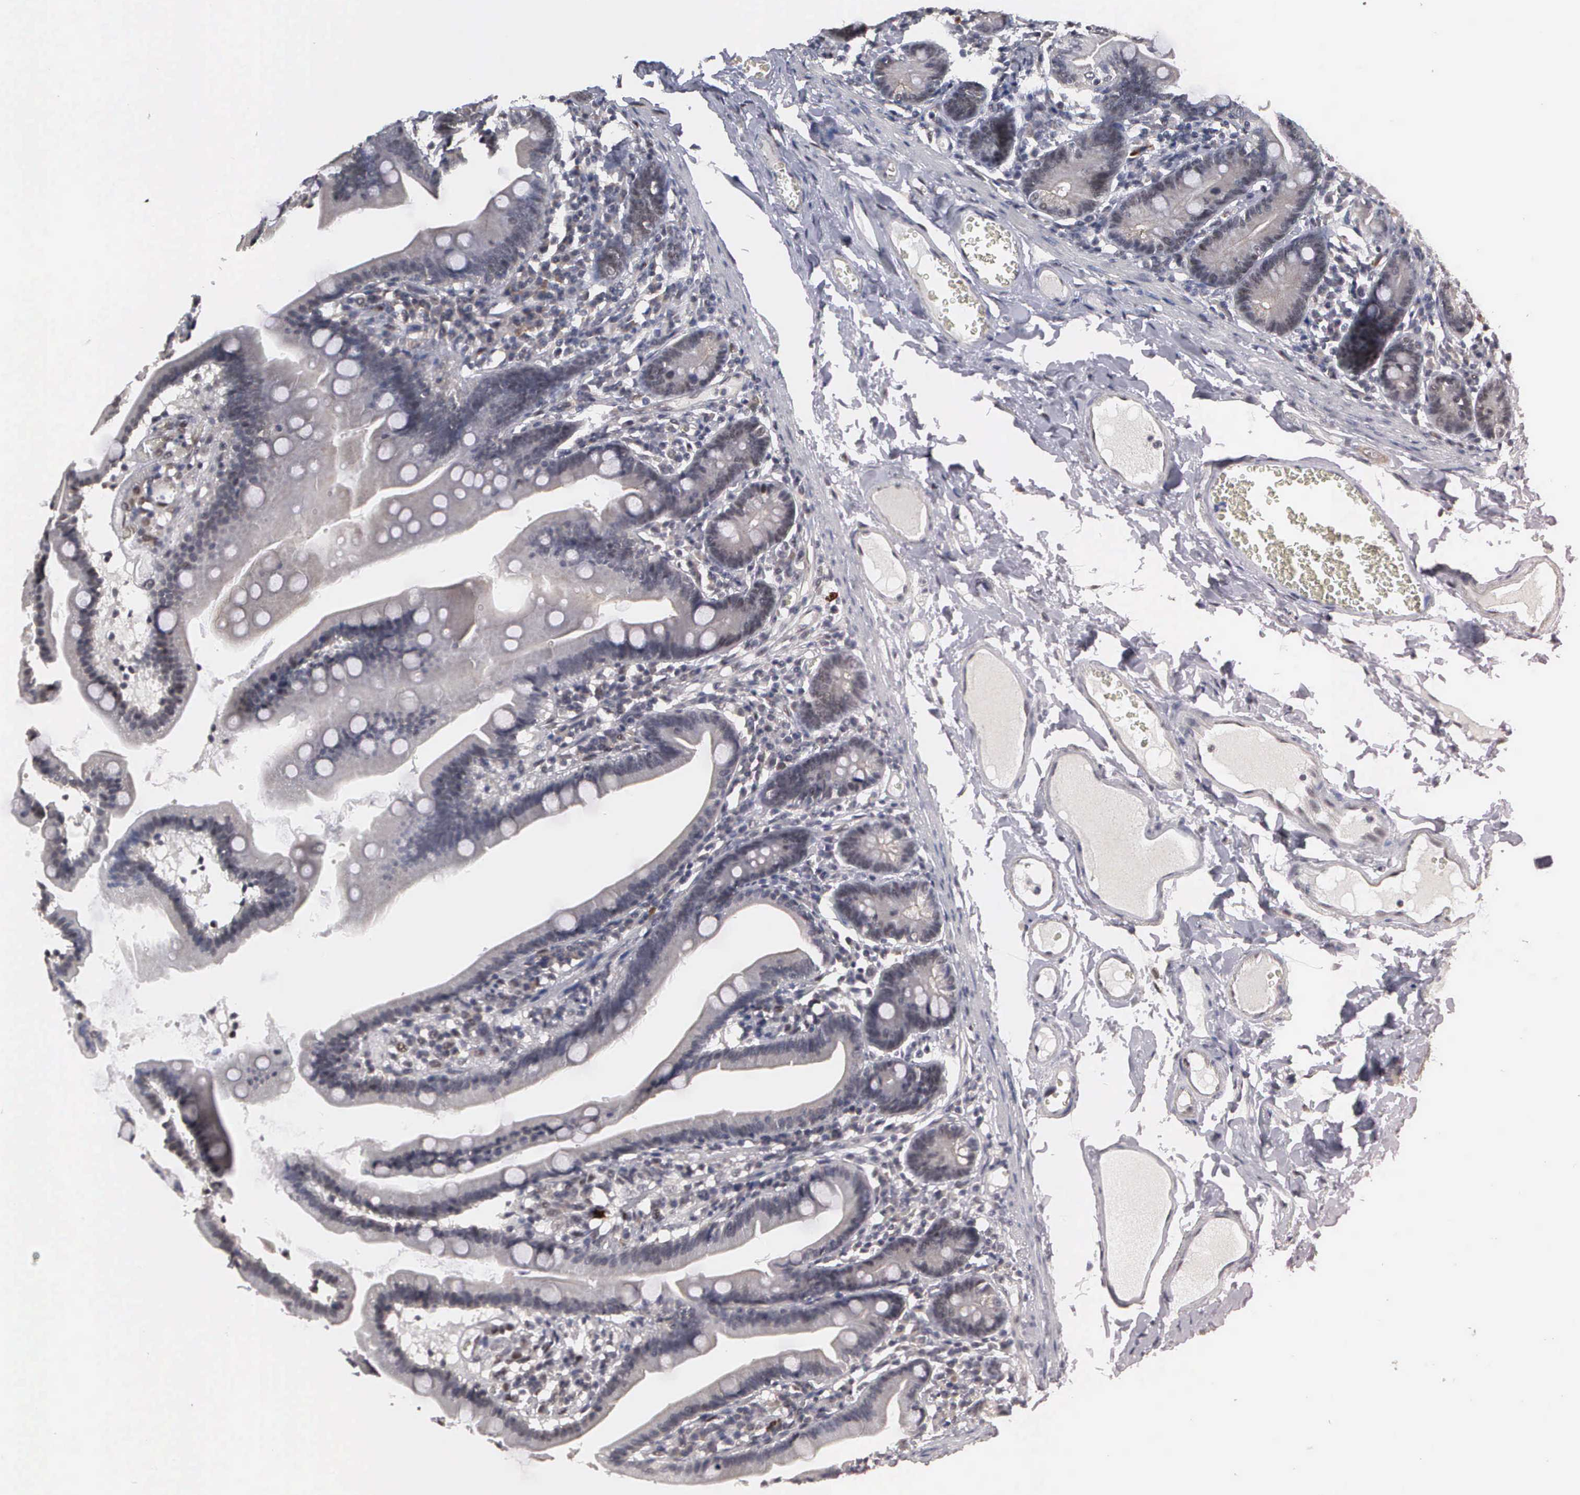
{"staining": {"intensity": "negative", "quantity": "none", "location": "none"}, "tissue": "duodenum", "cell_type": "Glandular cells", "image_type": "normal", "snomed": [{"axis": "morphology", "description": "Normal tissue, NOS"}, {"axis": "topography", "description": "Duodenum"}], "caption": "Human duodenum stained for a protein using immunohistochemistry (IHC) demonstrates no expression in glandular cells.", "gene": "ZBTB33", "patient": {"sex": "female", "age": 75}}